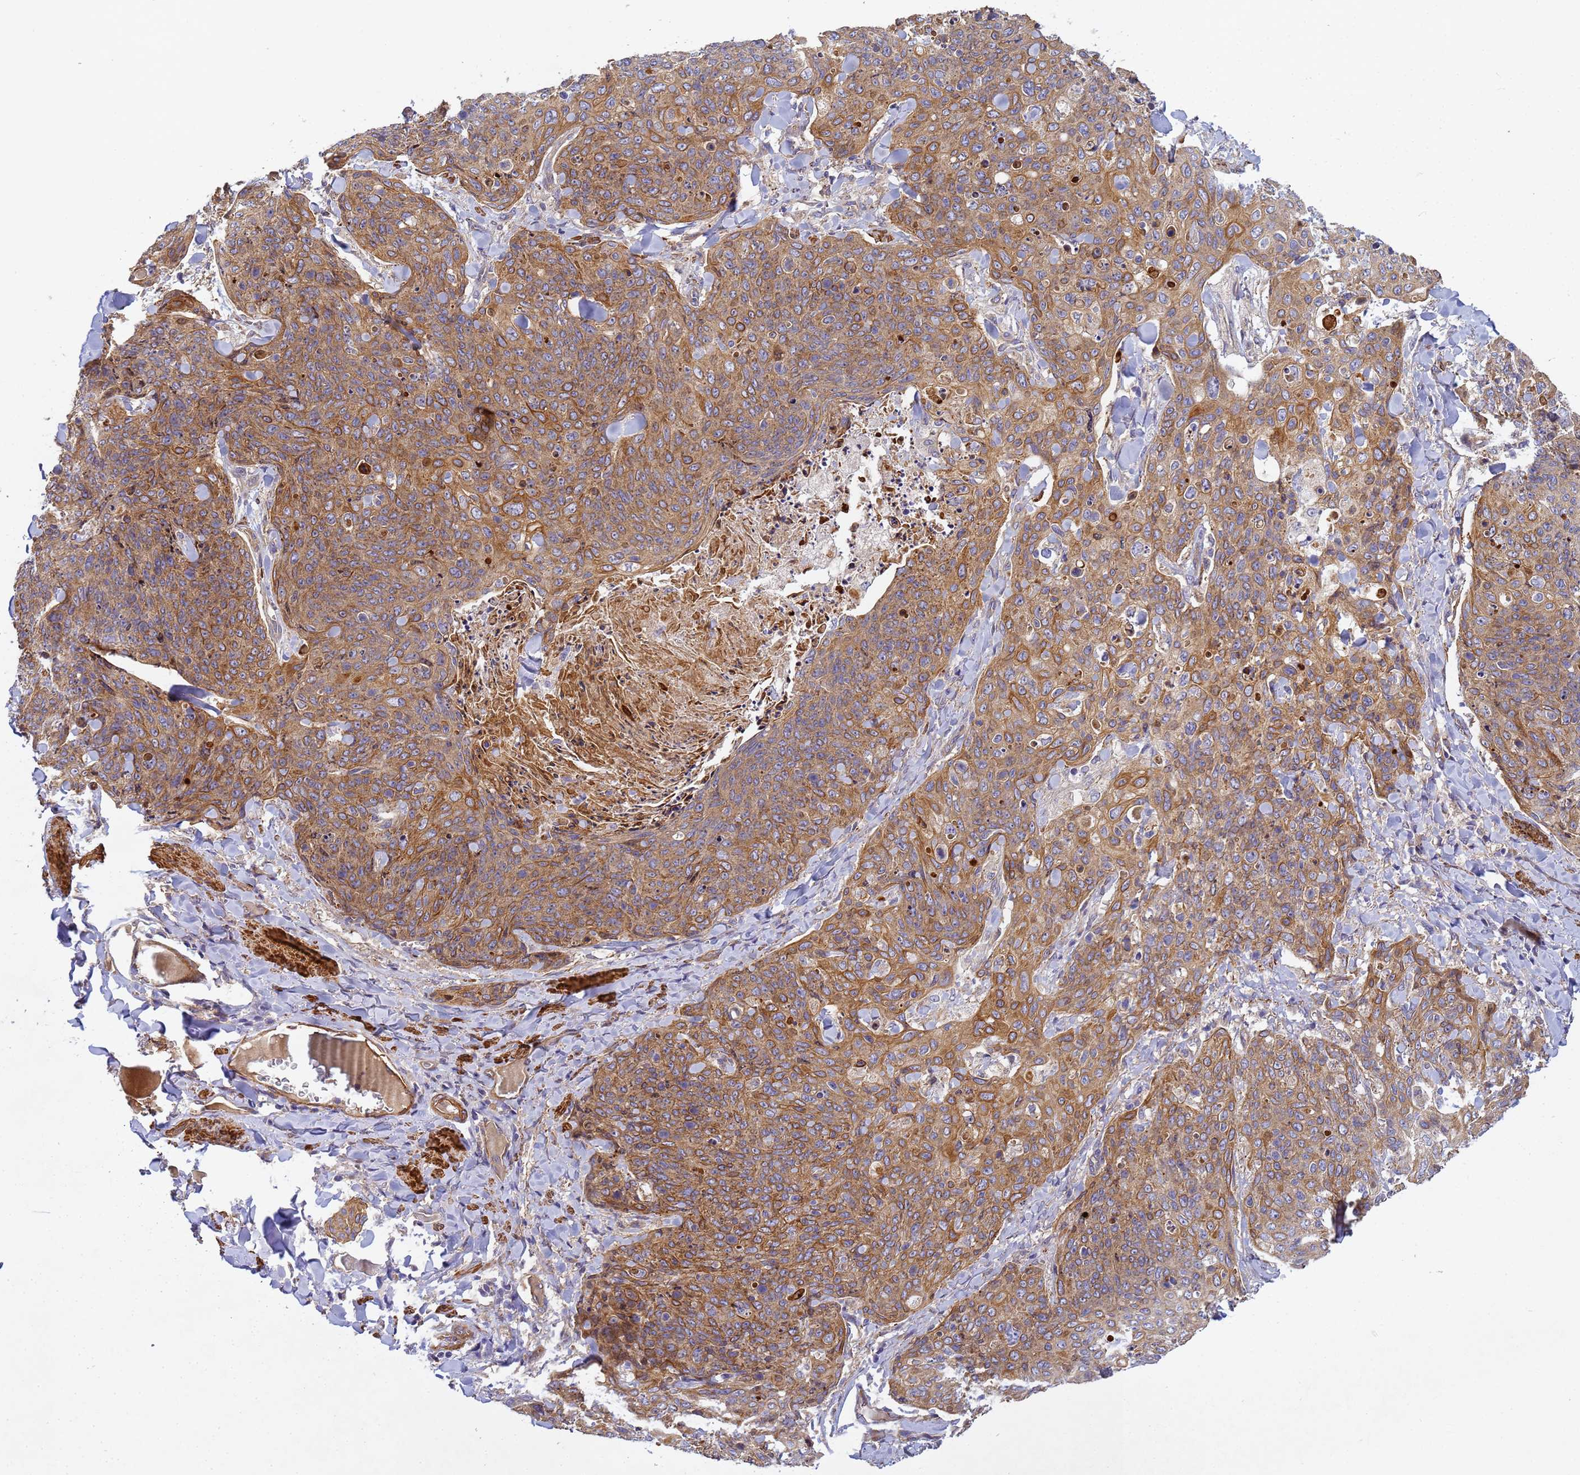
{"staining": {"intensity": "moderate", "quantity": ">75%", "location": "cytoplasmic/membranous"}, "tissue": "skin cancer", "cell_type": "Tumor cells", "image_type": "cancer", "snomed": [{"axis": "morphology", "description": "Squamous cell carcinoma, NOS"}, {"axis": "topography", "description": "Skin"}, {"axis": "topography", "description": "Vulva"}], "caption": "Human skin squamous cell carcinoma stained with a brown dye exhibits moderate cytoplasmic/membranous positive expression in about >75% of tumor cells.", "gene": "RALGAPA2", "patient": {"sex": "female", "age": 85}}